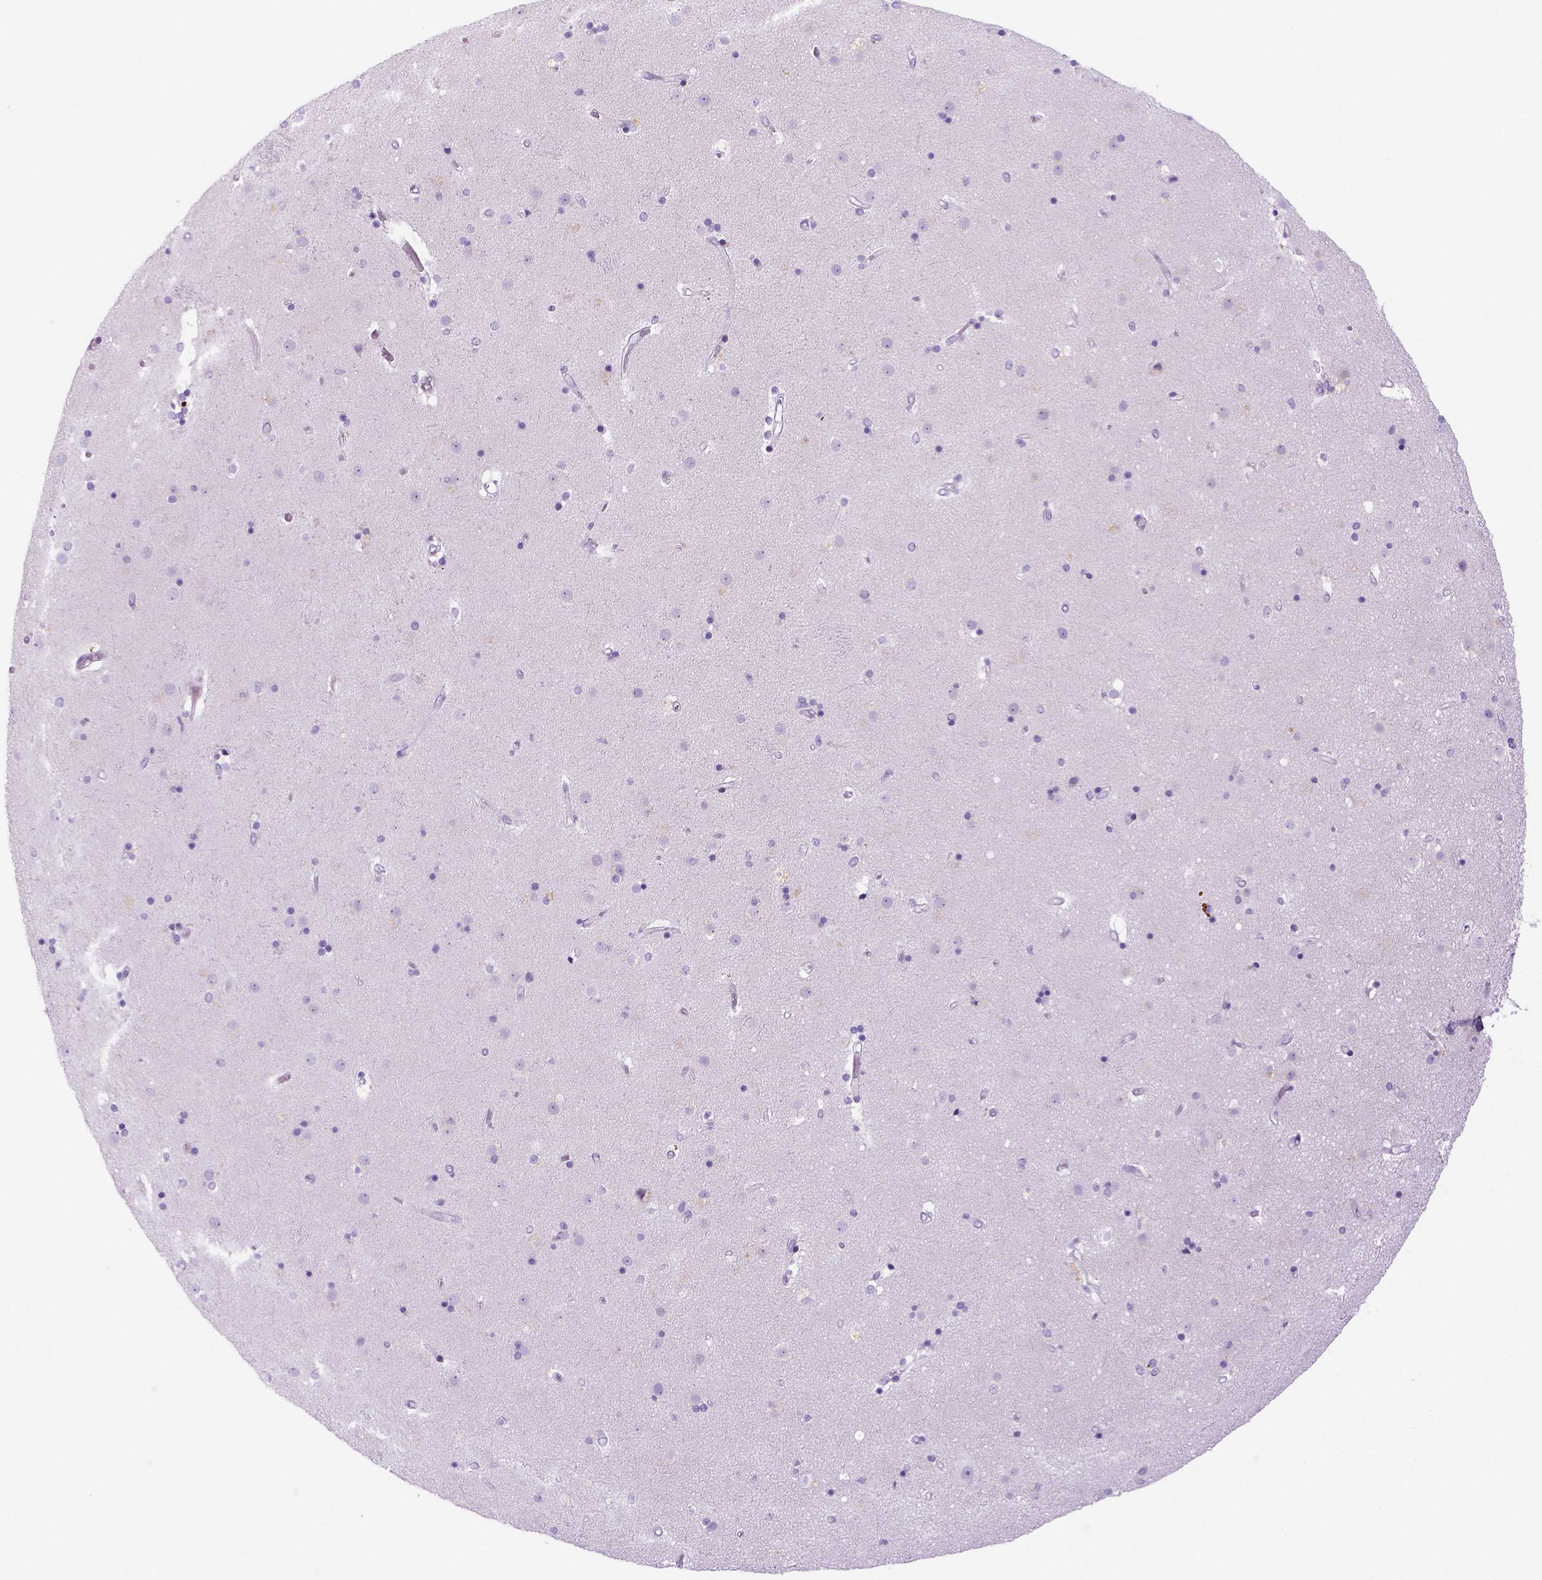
{"staining": {"intensity": "negative", "quantity": "none", "location": "none"}, "tissue": "caudate", "cell_type": "Glial cells", "image_type": "normal", "snomed": [{"axis": "morphology", "description": "Normal tissue, NOS"}, {"axis": "topography", "description": "Lateral ventricle wall"}], "caption": "IHC histopathology image of benign caudate stained for a protein (brown), which displays no expression in glial cells.", "gene": "DNAH11", "patient": {"sex": "female", "age": 71}}